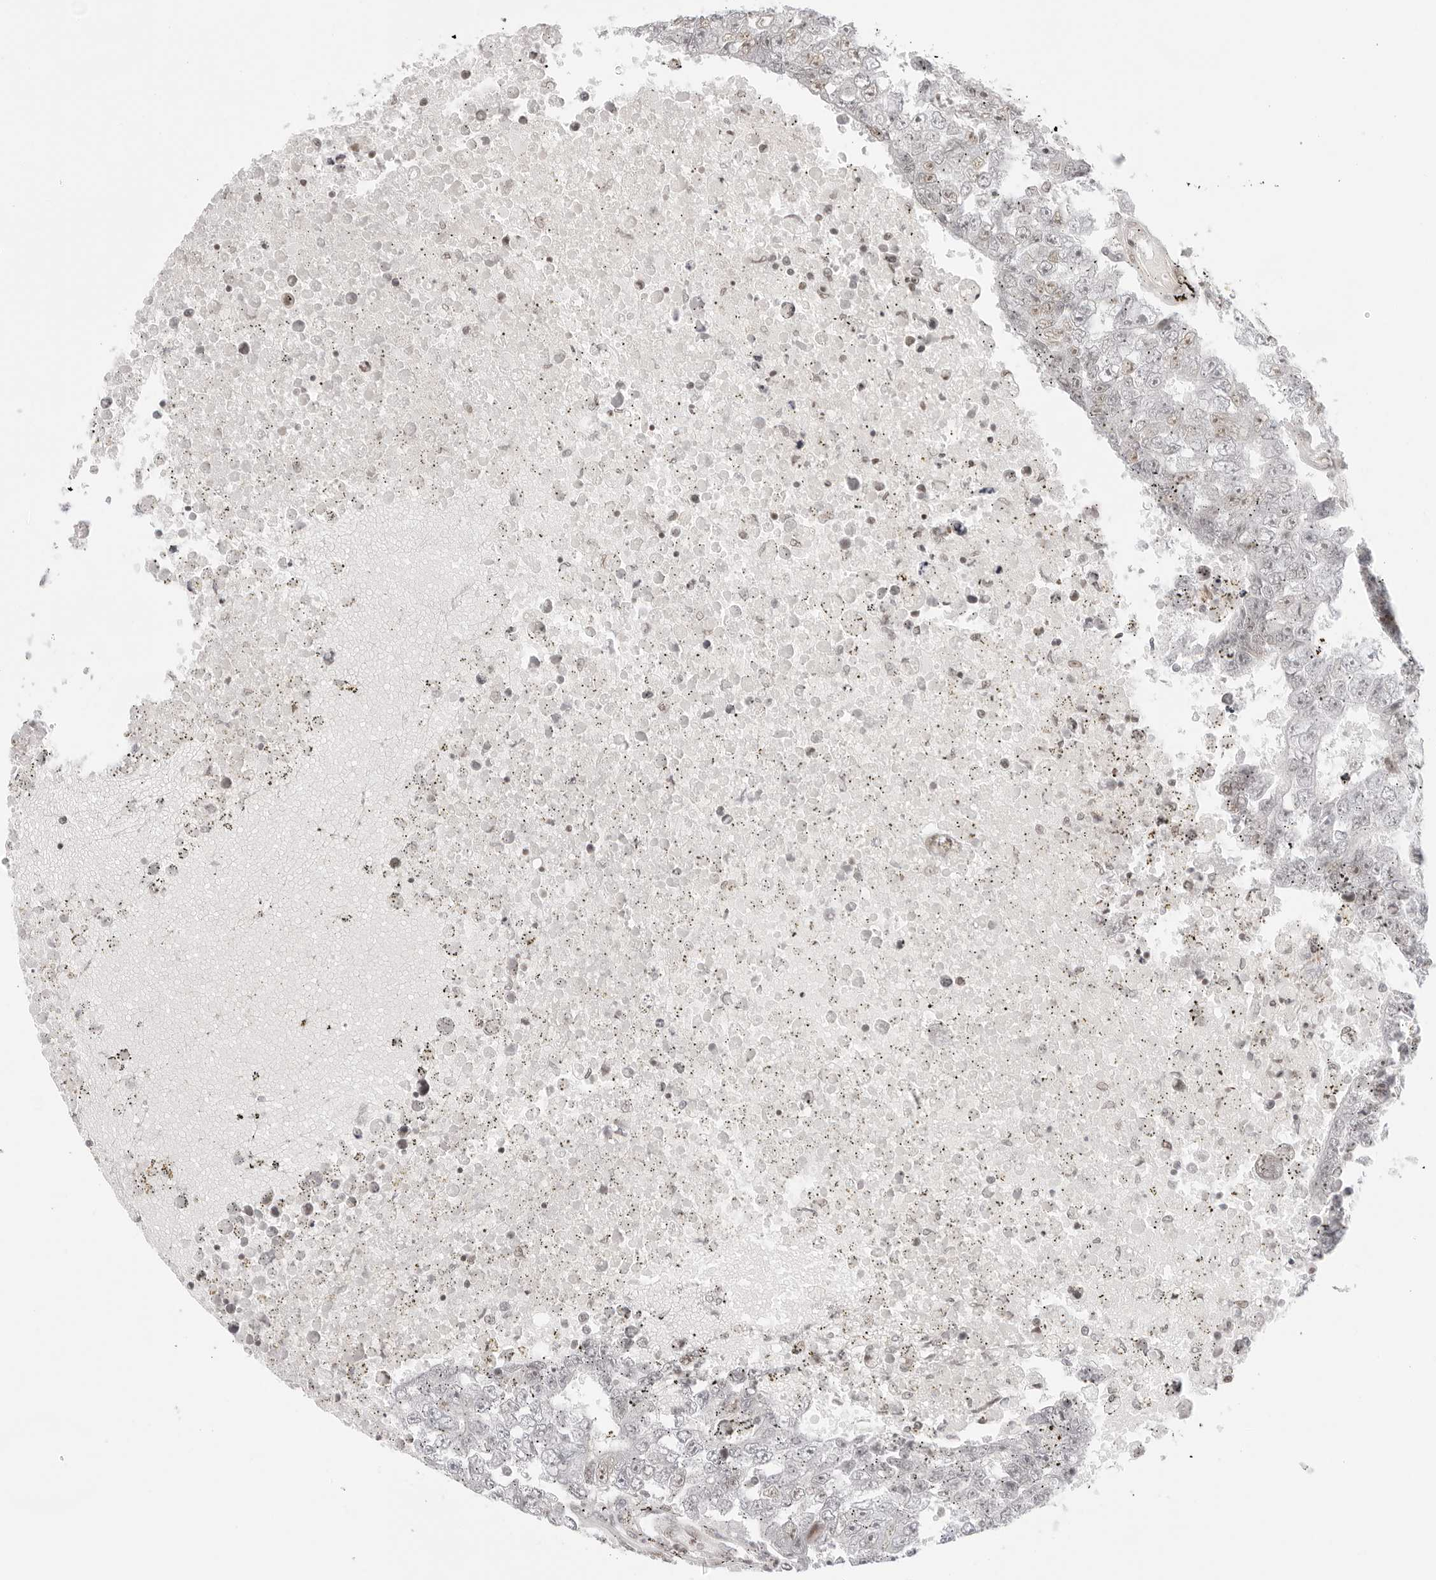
{"staining": {"intensity": "negative", "quantity": "none", "location": "none"}, "tissue": "testis cancer", "cell_type": "Tumor cells", "image_type": "cancer", "snomed": [{"axis": "morphology", "description": "Carcinoma, Embryonal, NOS"}, {"axis": "topography", "description": "Testis"}], "caption": "Tumor cells are negative for protein expression in human testis cancer.", "gene": "TCIM", "patient": {"sex": "male", "age": 25}}